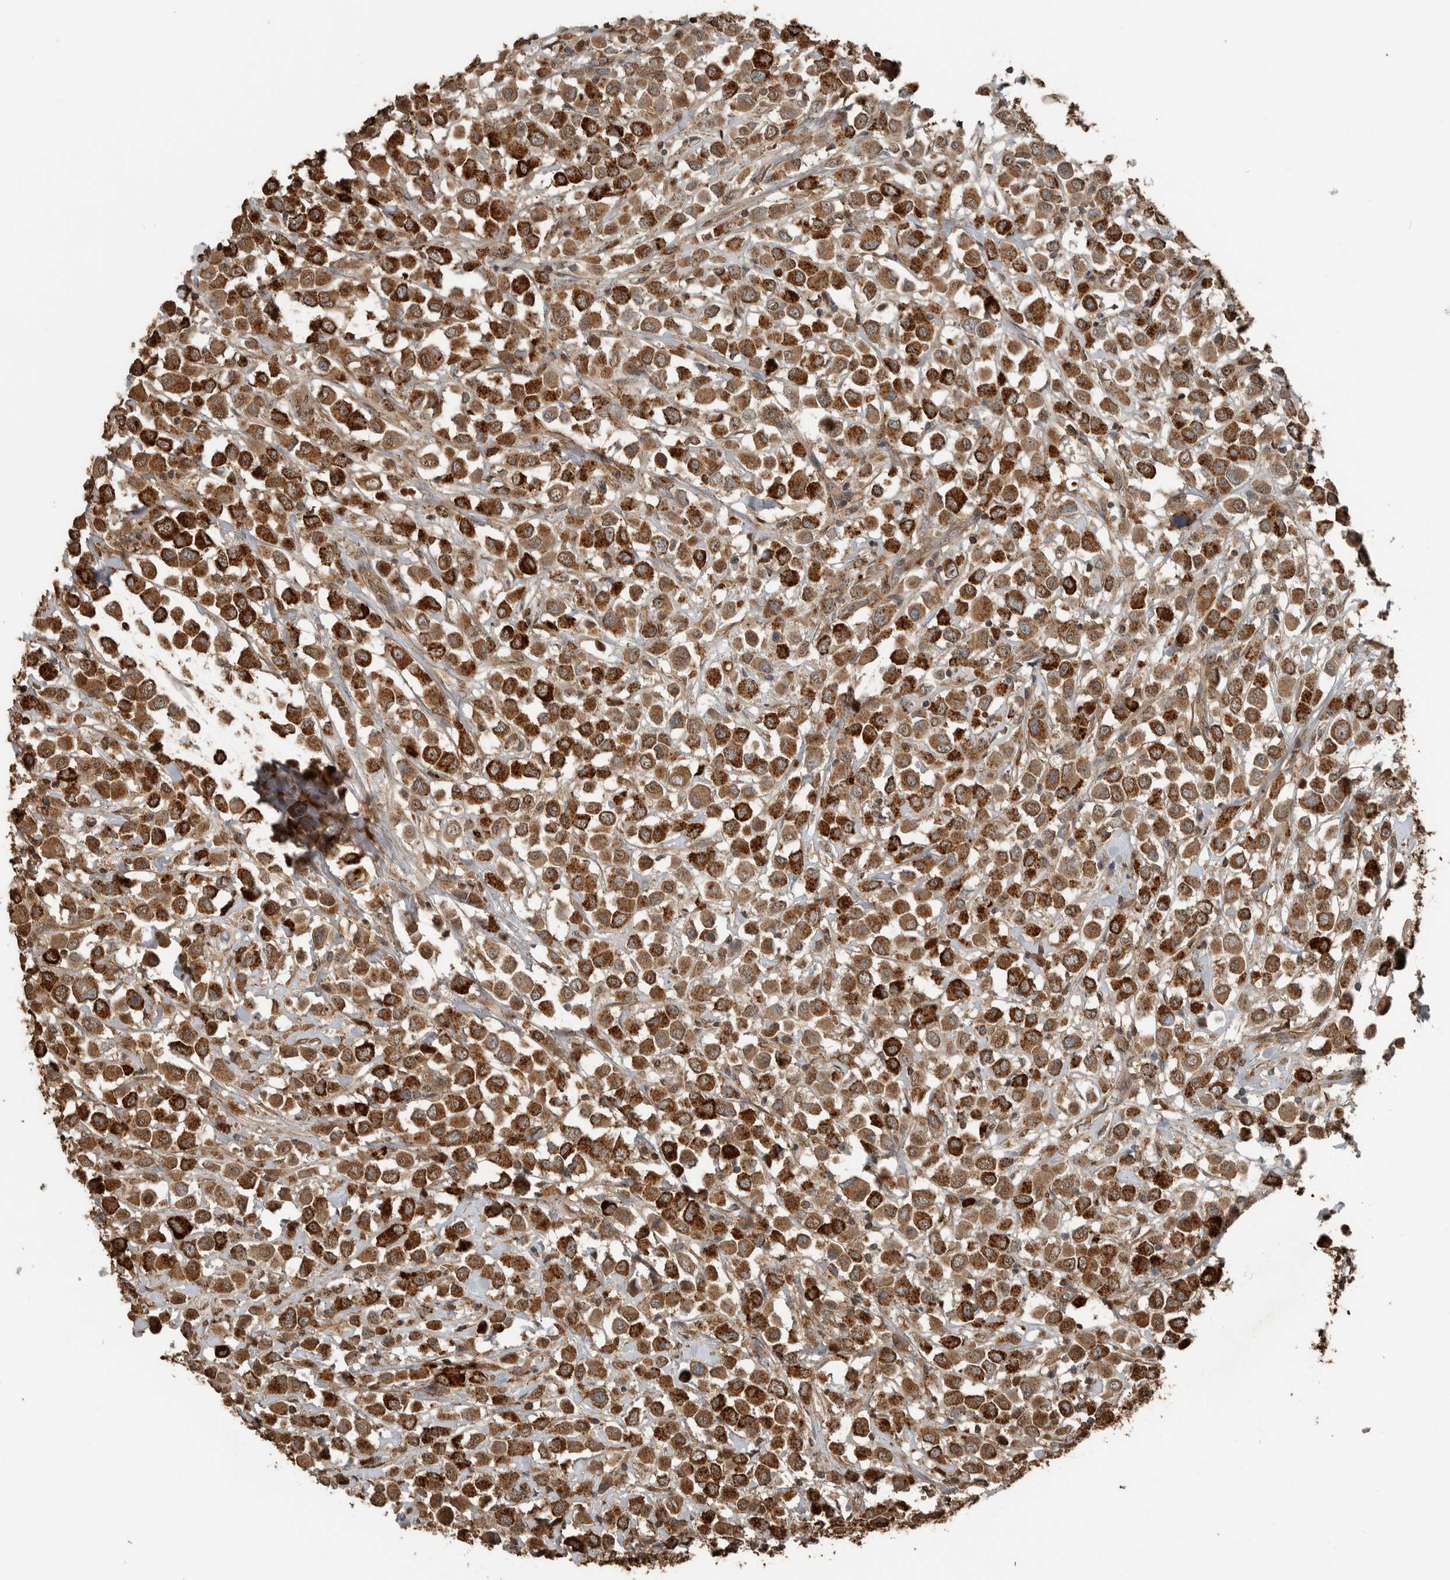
{"staining": {"intensity": "strong", "quantity": ">75%", "location": "cytoplasmic/membranous"}, "tissue": "breast cancer", "cell_type": "Tumor cells", "image_type": "cancer", "snomed": [{"axis": "morphology", "description": "Duct carcinoma"}, {"axis": "topography", "description": "Breast"}], "caption": "High-magnification brightfield microscopy of breast cancer (invasive ductal carcinoma) stained with DAB (brown) and counterstained with hematoxylin (blue). tumor cells exhibit strong cytoplasmic/membranous staining is seen in approximately>75% of cells.", "gene": "BLZF1", "patient": {"sex": "female", "age": 61}}